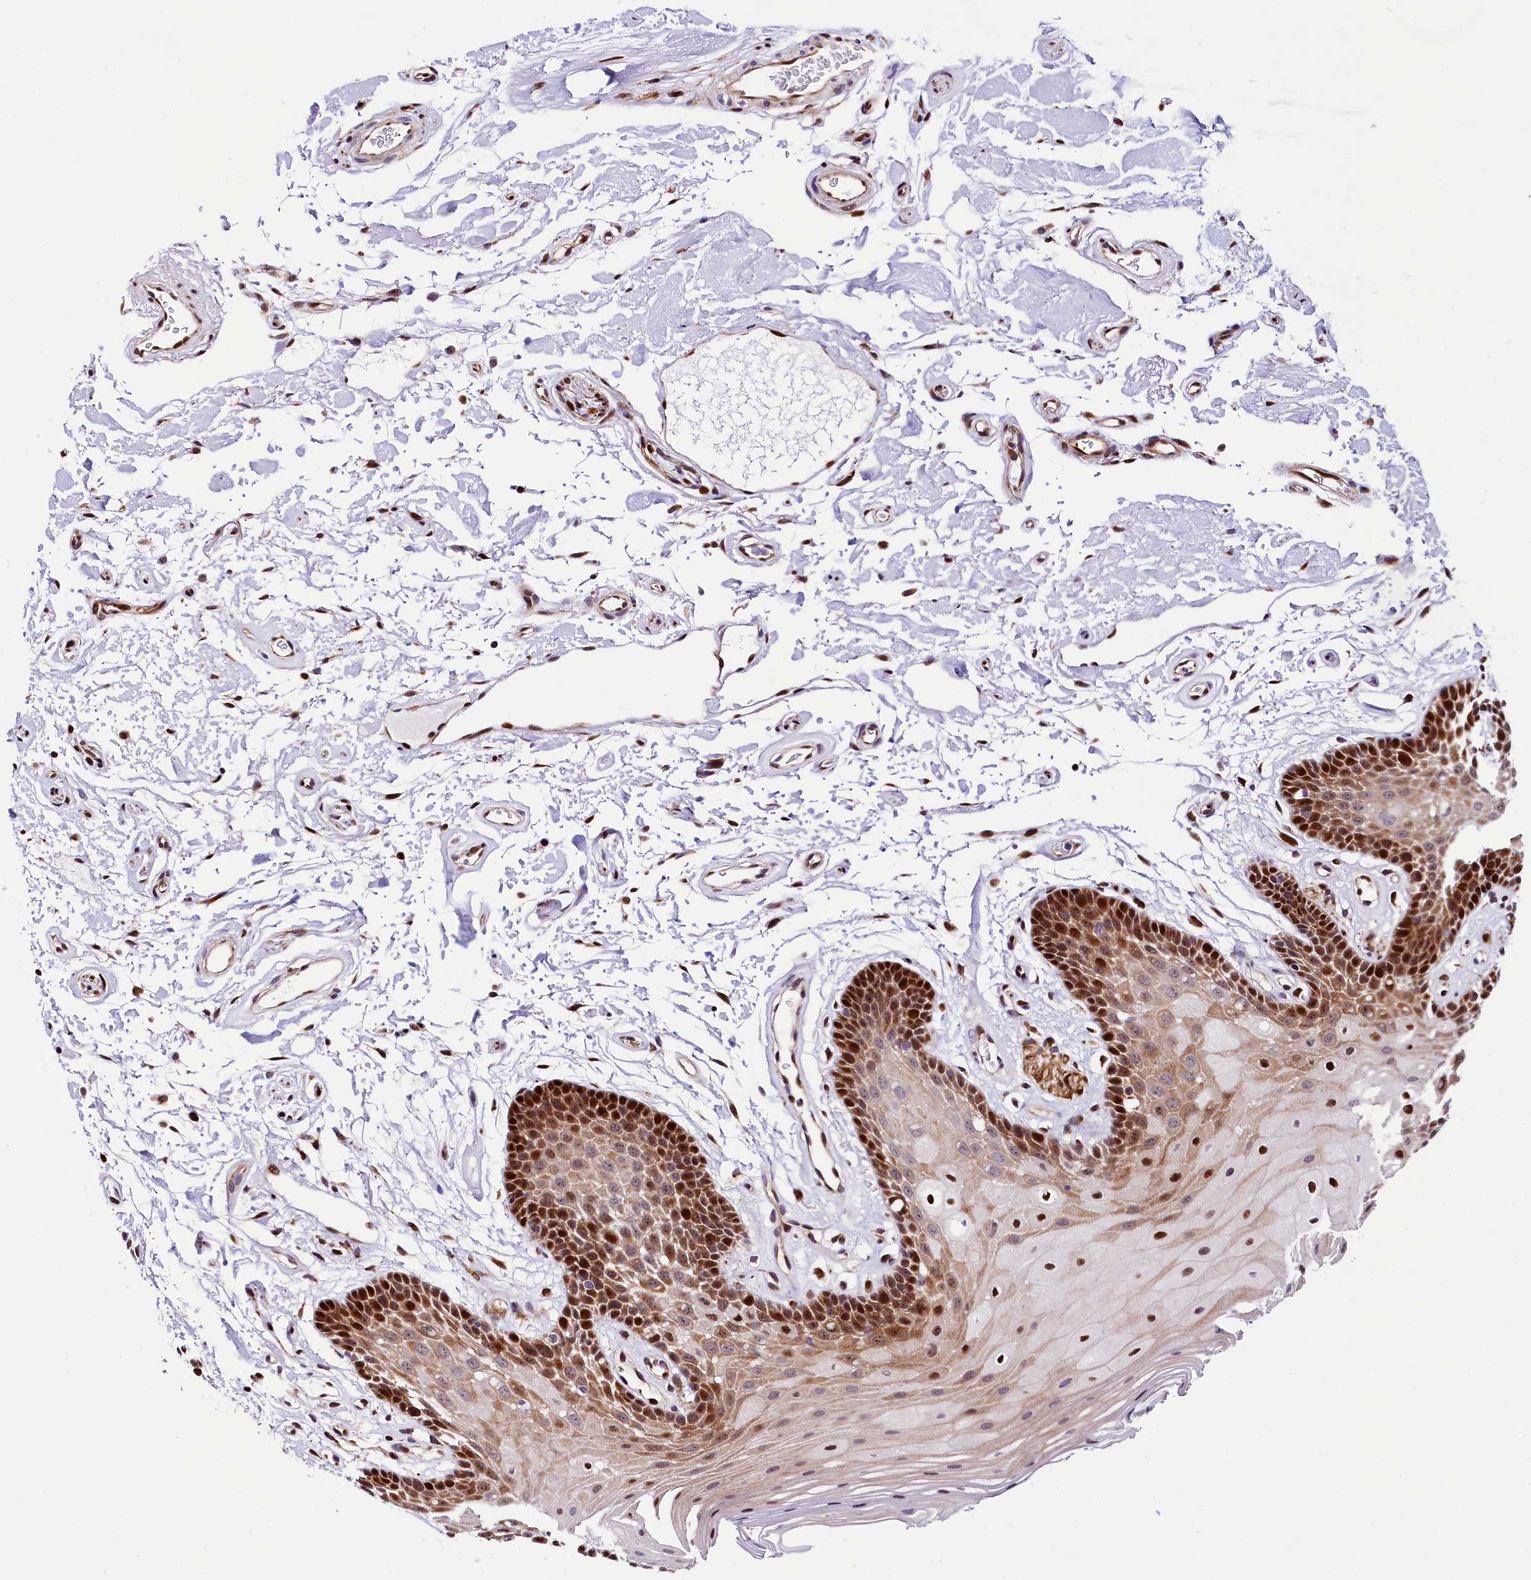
{"staining": {"intensity": "strong", "quantity": "25%-75%", "location": "cytoplasmic/membranous,nuclear"}, "tissue": "oral mucosa", "cell_type": "Squamous epithelial cells", "image_type": "normal", "snomed": [{"axis": "morphology", "description": "Normal tissue, NOS"}, {"axis": "topography", "description": "Oral tissue"}], "caption": "This histopathology image displays IHC staining of unremarkable oral mucosa, with high strong cytoplasmic/membranous,nuclear expression in approximately 25%-75% of squamous epithelial cells.", "gene": "TRMT112", "patient": {"sex": "male", "age": 62}}